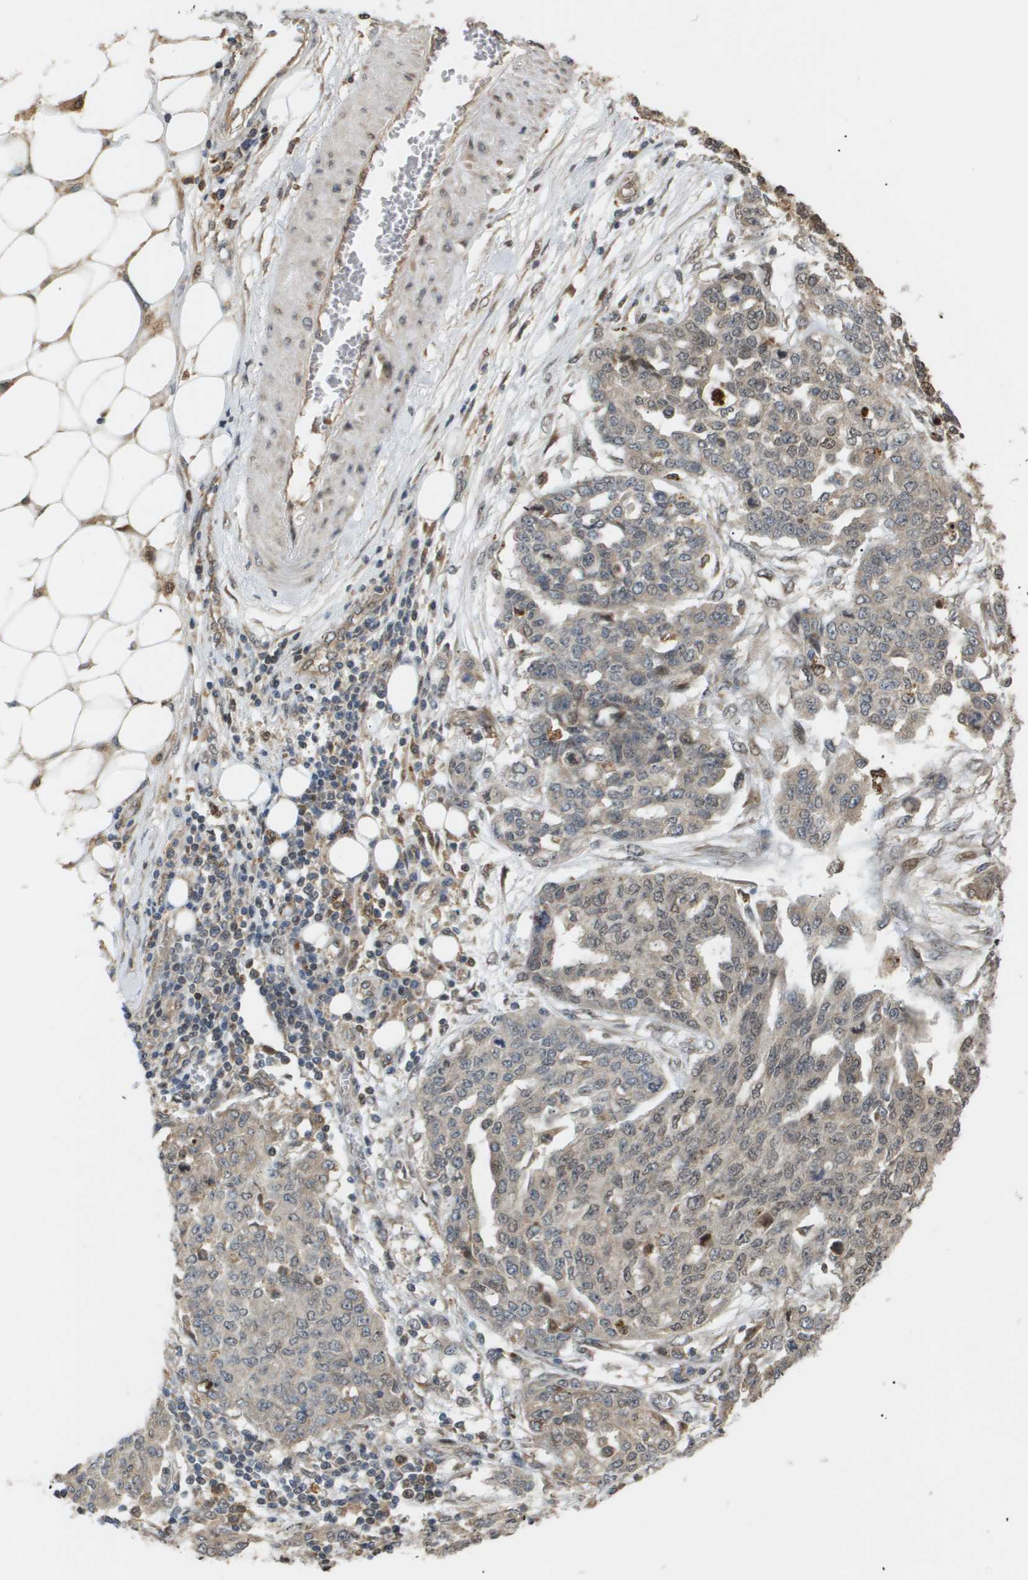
{"staining": {"intensity": "weak", "quantity": ">75%", "location": "cytoplasmic/membranous,nuclear"}, "tissue": "ovarian cancer", "cell_type": "Tumor cells", "image_type": "cancer", "snomed": [{"axis": "morphology", "description": "Cystadenocarcinoma, serous, NOS"}, {"axis": "topography", "description": "Soft tissue"}, {"axis": "topography", "description": "Ovary"}], "caption": "This is a micrograph of IHC staining of ovarian cancer, which shows weak positivity in the cytoplasmic/membranous and nuclear of tumor cells.", "gene": "PDGFB", "patient": {"sex": "female", "age": 57}}